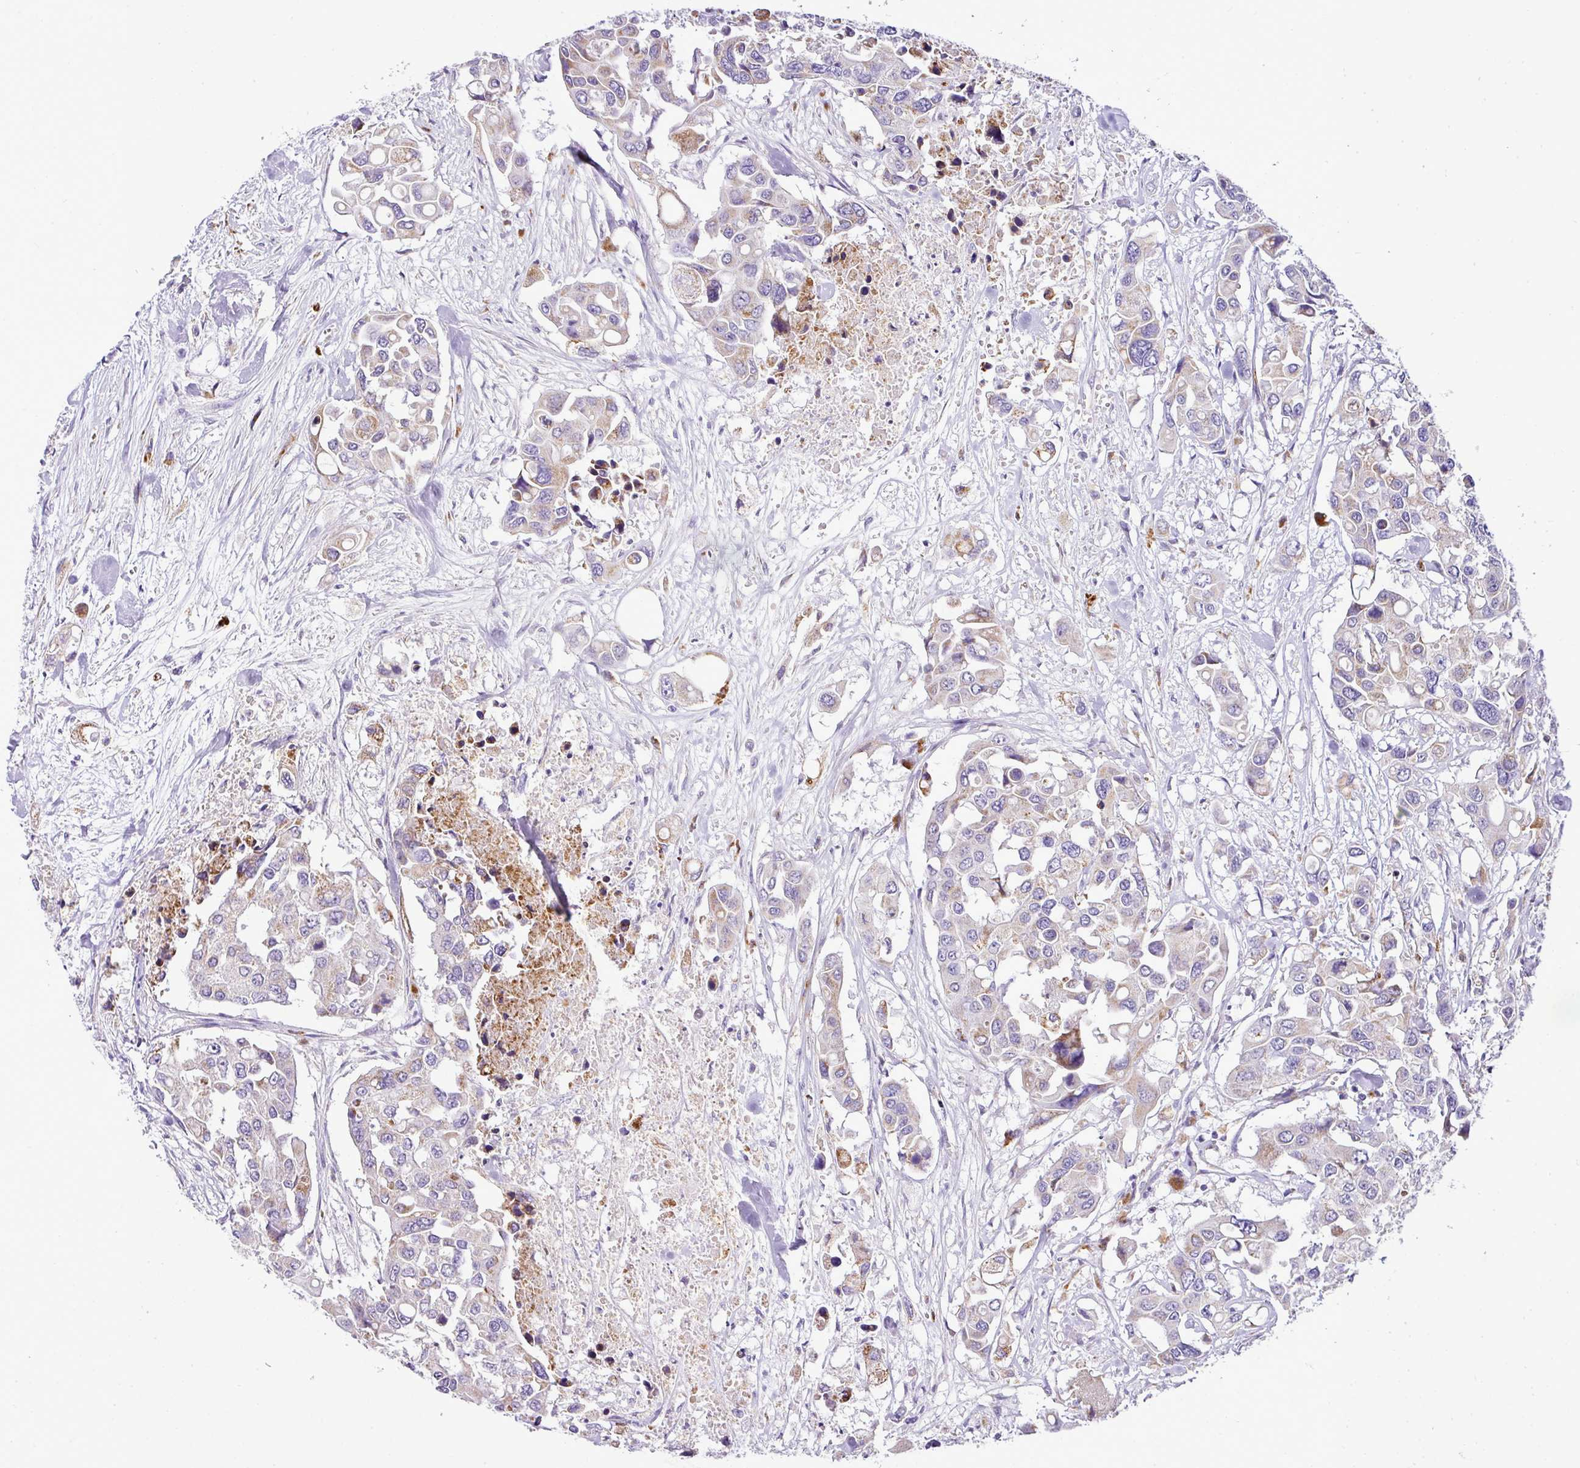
{"staining": {"intensity": "weak", "quantity": "25%-75%", "location": "cytoplasmic/membranous"}, "tissue": "colorectal cancer", "cell_type": "Tumor cells", "image_type": "cancer", "snomed": [{"axis": "morphology", "description": "Adenocarcinoma, NOS"}, {"axis": "topography", "description": "Colon"}], "caption": "Adenocarcinoma (colorectal) stained with DAB (3,3'-diaminobenzidine) immunohistochemistry (IHC) shows low levels of weak cytoplasmic/membranous expression in approximately 25%-75% of tumor cells.", "gene": "PGAP4", "patient": {"sex": "male", "age": 77}}